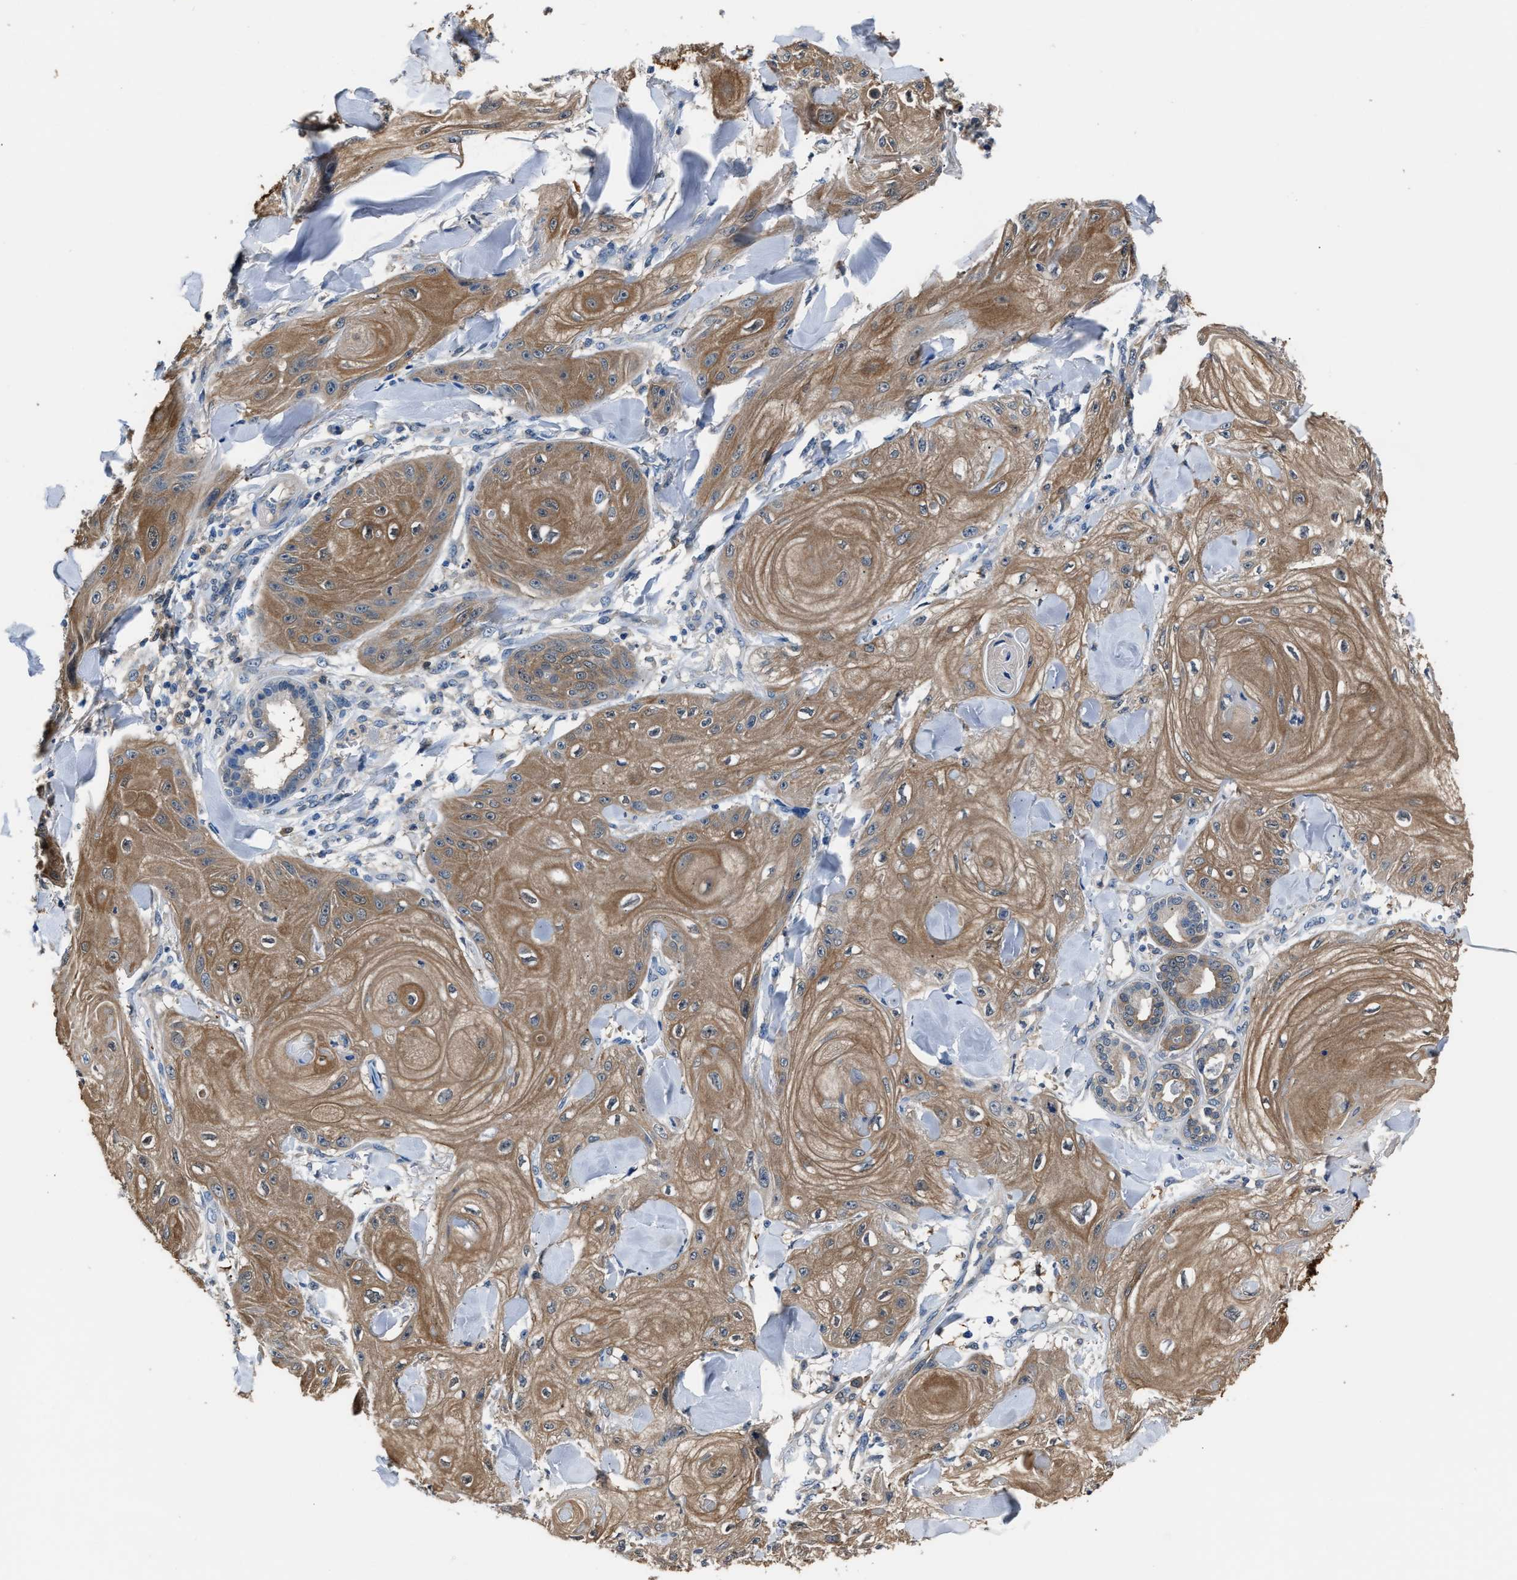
{"staining": {"intensity": "moderate", "quantity": ">75%", "location": "cytoplasmic/membranous"}, "tissue": "skin cancer", "cell_type": "Tumor cells", "image_type": "cancer", "snomed": [{"axis": "morphology", "description": "Squamous cell carcinoma, NOS"}, {"axis": "topography", "description": "Skin"}], "caption": "Immunohistochemistry (IHC) photomicrograph of neoplastic tissue: skin cancer stained using IHC reveals medium levels of moderate protein expression localized specifically in the cytoplasmic/membranous of tumor cells, appearing as a cytoplasmic/membranous brown color.", "gene": "GSTP1", "patient": {"sex": "male", "age": 74}}